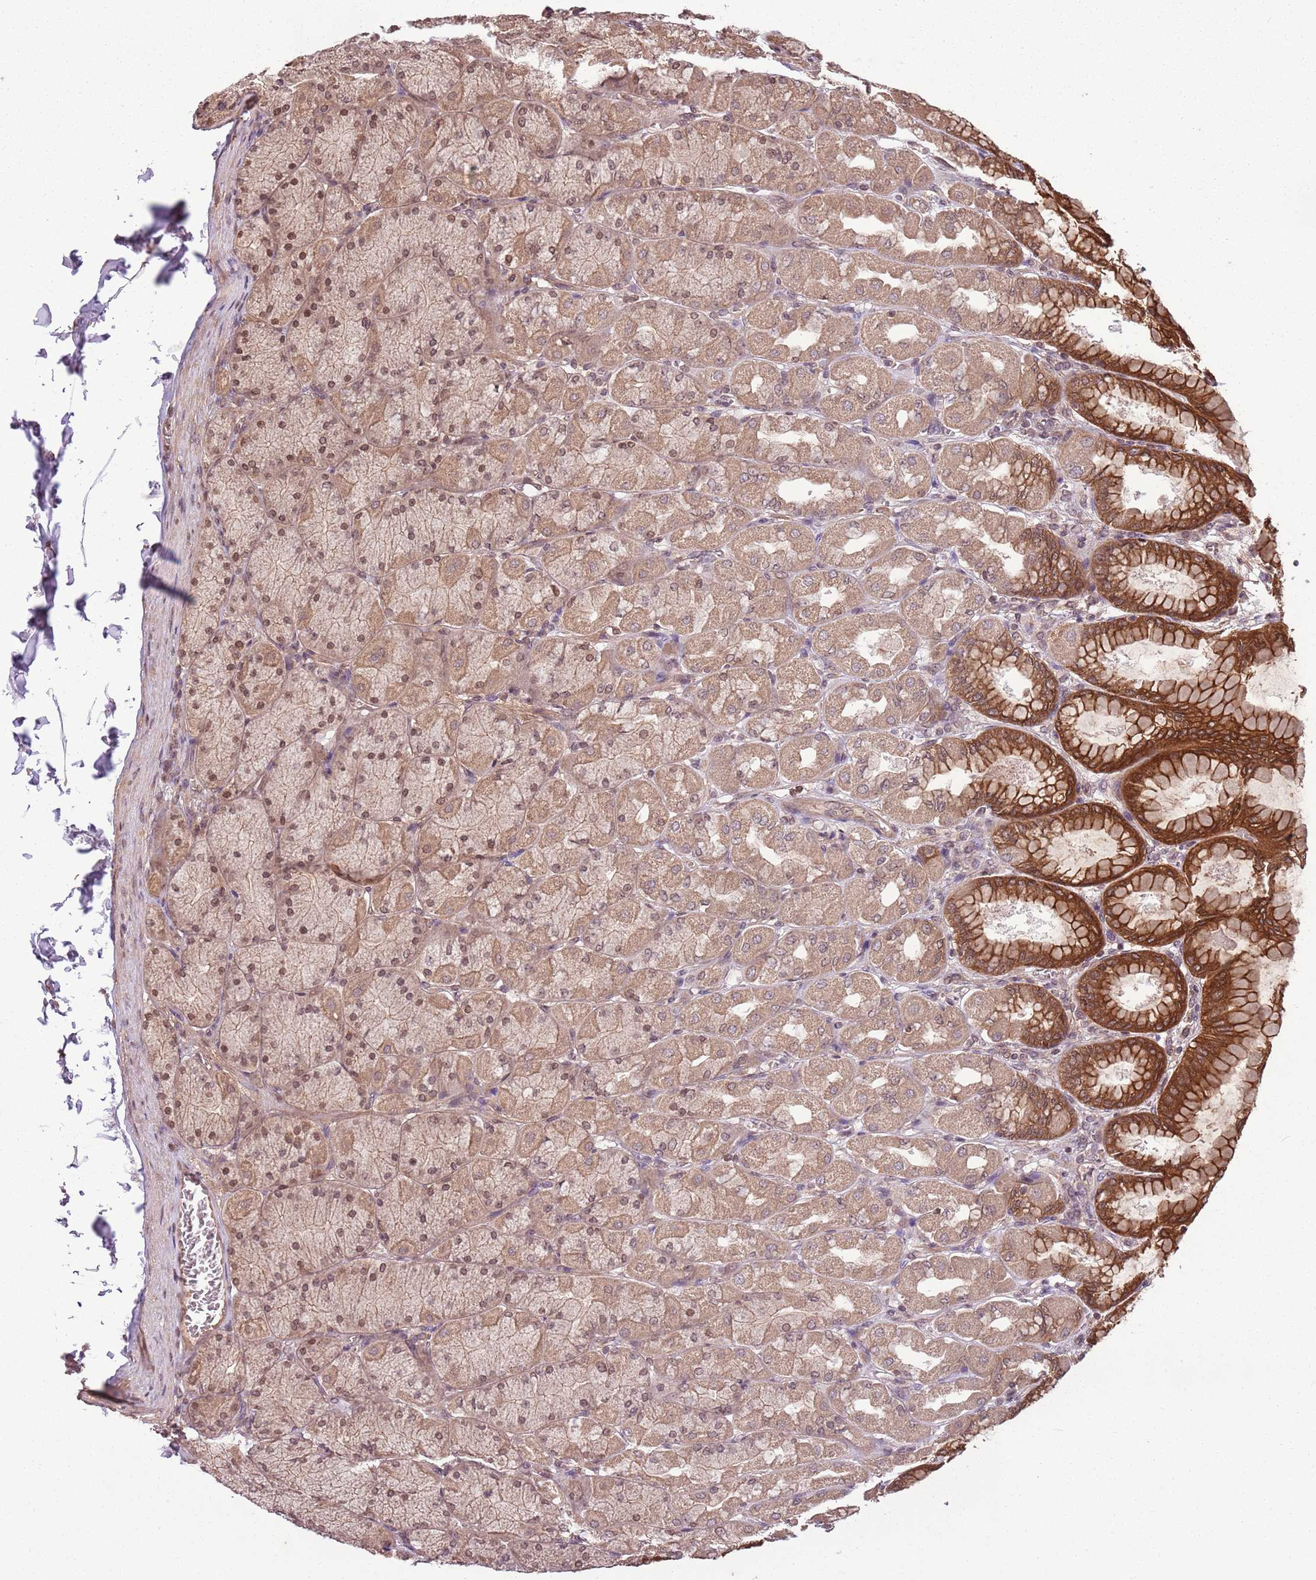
{"staining": {"intensity": "strong", "quantity": "25%-75%", "location": "cytoplasmic/membranous,nuclear"}, "tissue": "stomach", "cell_type": "Glandular cells", "image_type": "normal", "snomed": [{"axis": "morphology", "description": "Normal tissue, NOS"}, {"axis": "topography", "description": "Stomach, upper"}], "caption": "Stomach stained with DAB (3,3'-diaminobenzidine) immunohistochemistry (IHC) reveals high levels of strong cytoplasmic/membranous,nuclear expression in approximately 25%-75% of glandular cells.", "gene": "CAPN9", "patient": {"sex": "female", "age": 56}}